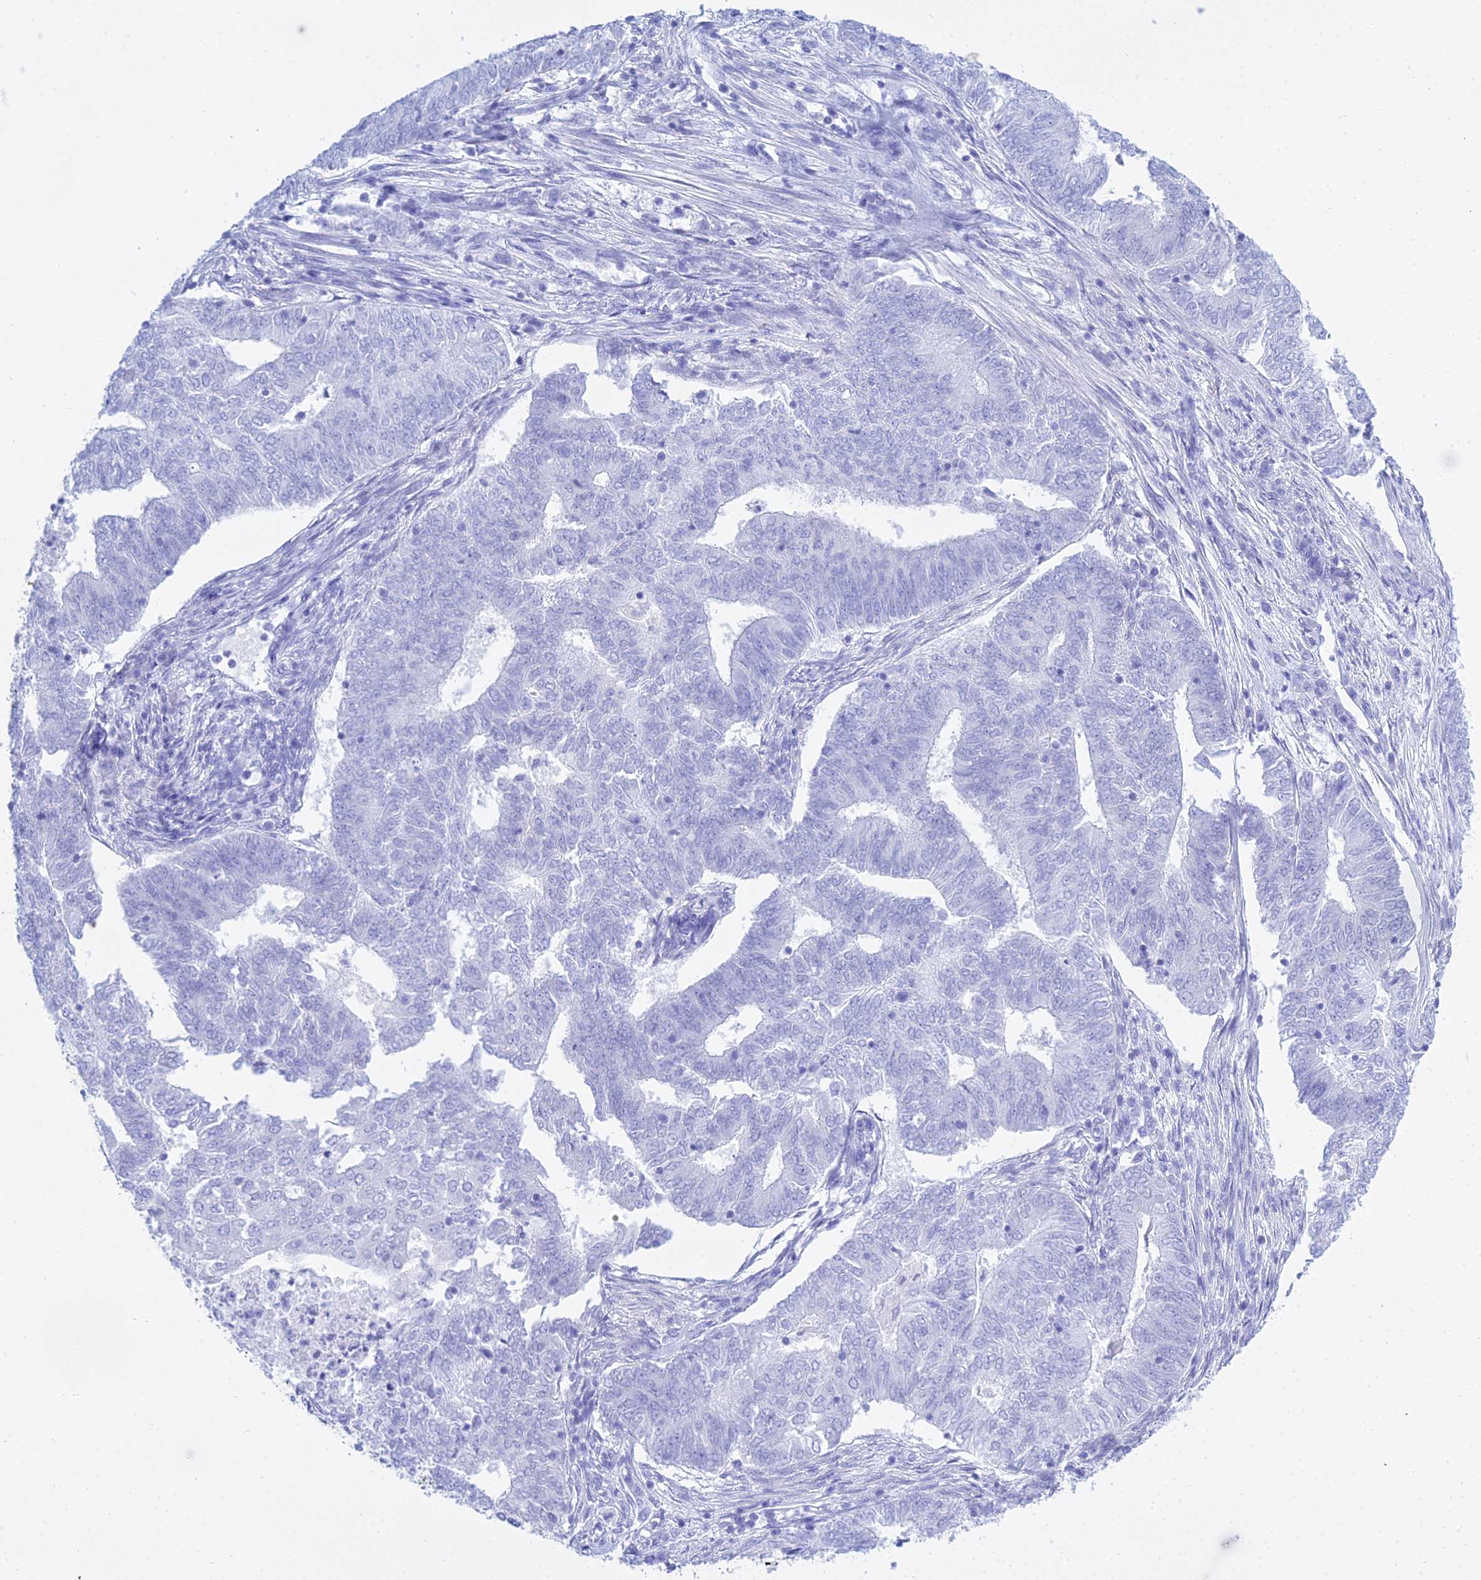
{"staining": {"intensity": "negative", "quantity": "none", "location": "none"}, "tissue": "endometrial cancer", "cell_type": "Tumor cells", "image_type": "cancer", "snomed": [{"axis": "morphology", "description": "Adenocarcinoma, NOS"}, {"axis": "topography", "description": "Endometrium"}], "caption": "Tumor cells are negative for brown protein staining in endometrial cancer. (Brightfield microscopy of DAB (3,3'-diaminobenzidine) IHC at high magnification).", "gene": "PATE4", "patient": {"sex": "female", "age": 62}}